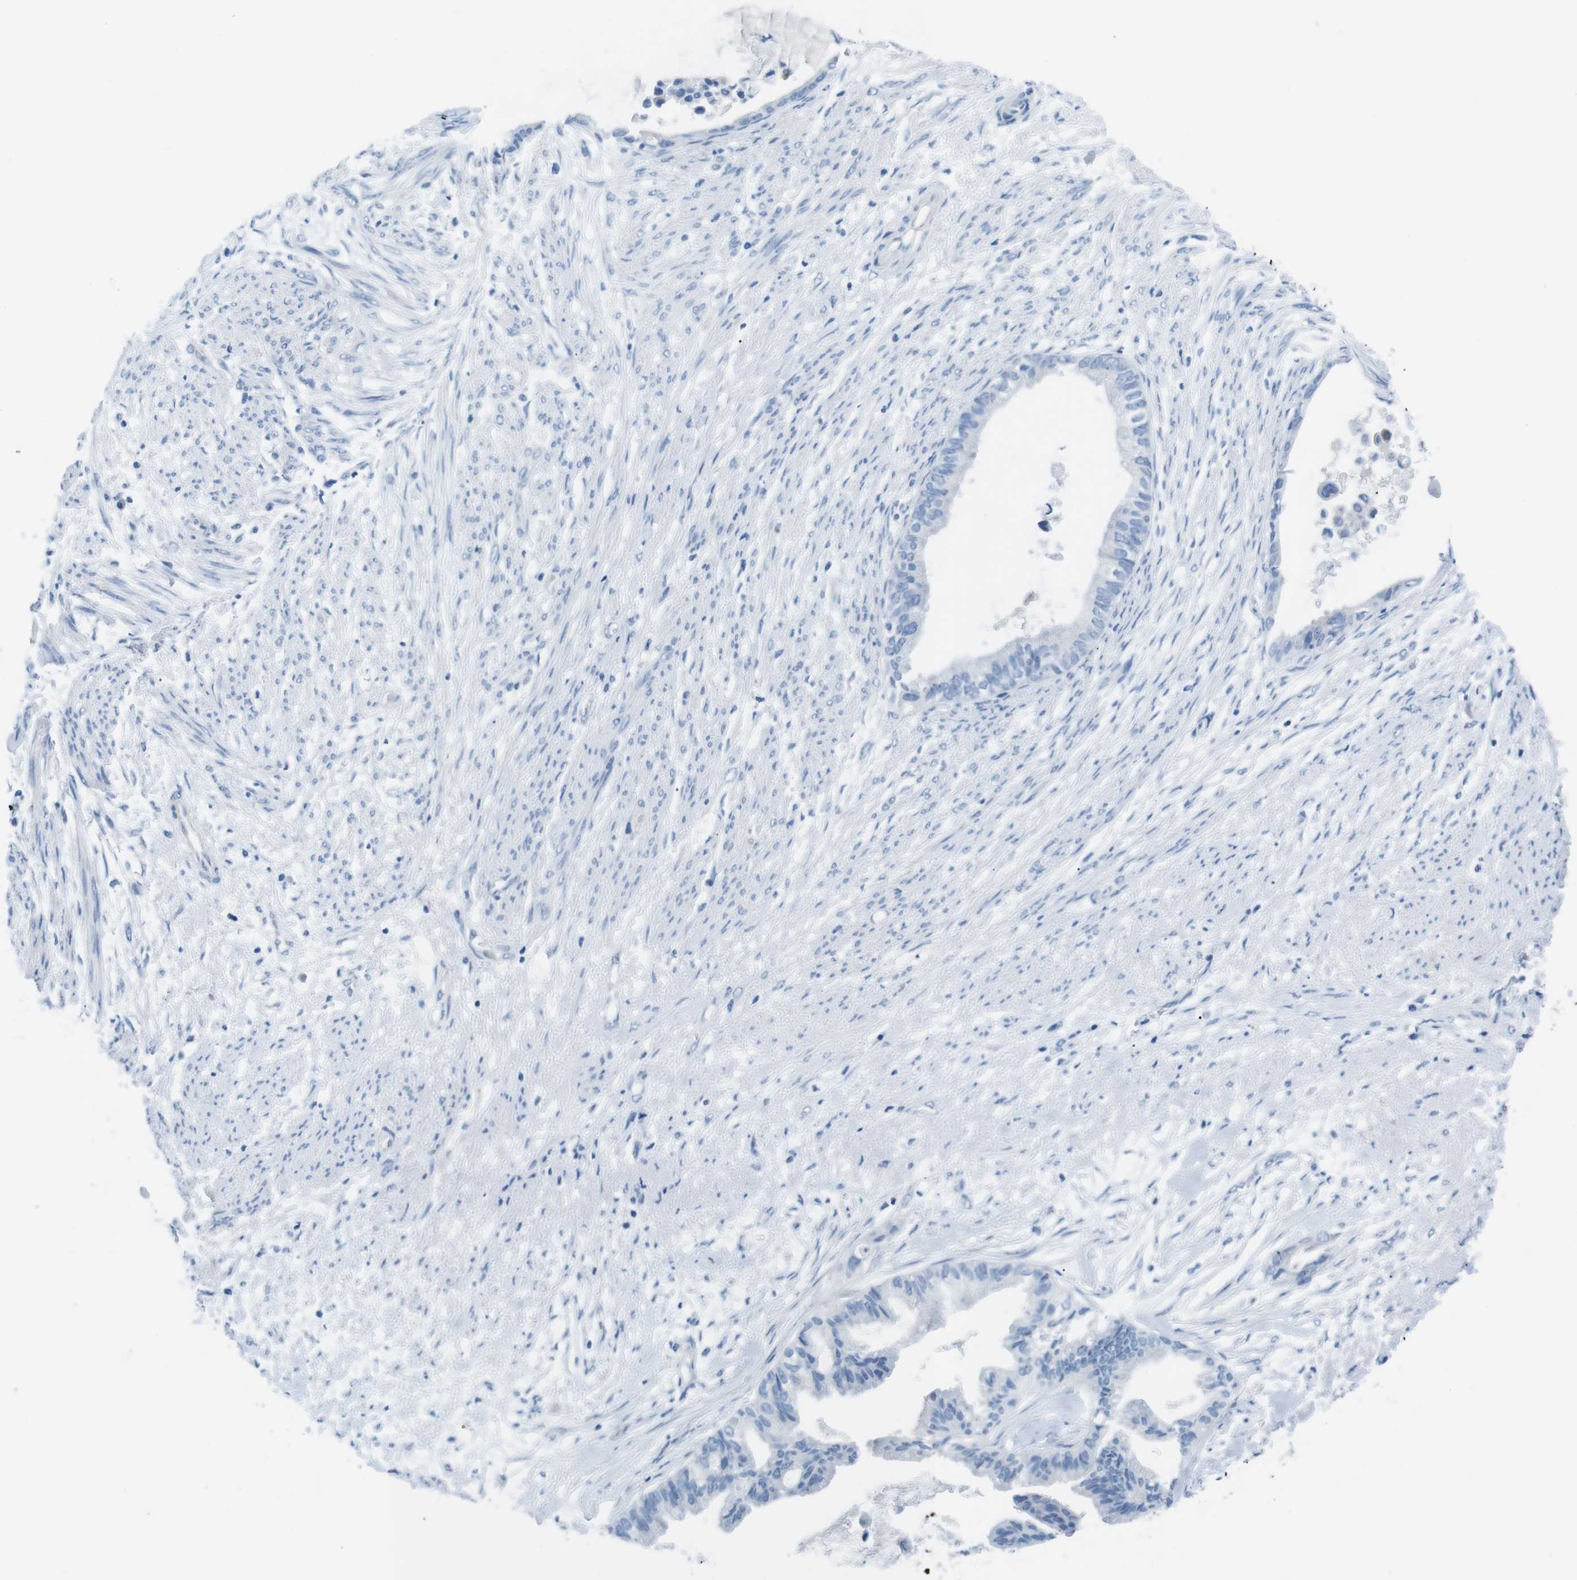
{"staining": {"intensity": "negative", "quantity": "none", "location": "none"}, "tissue": "cervical cancer", "cell_type": "Tumor cells", "image_type": "cancer", "snomed": [{"axis": "morphology", "description": "Normal tissue, NOS"}, {"axis": "morphology", "description": "Adenocarcinoma, NOS"}, {"axis": "topography", "description": "Cervix"}, {"axis": "topography", "description": "Endometrium"}], "caption": "This is a photomicrograph of IHC staining of adenocarcinoma (cervical), which shows no expression in tumor cells.", "gene": "MUC2", "patient": {"sex": "female", "age": 86}}